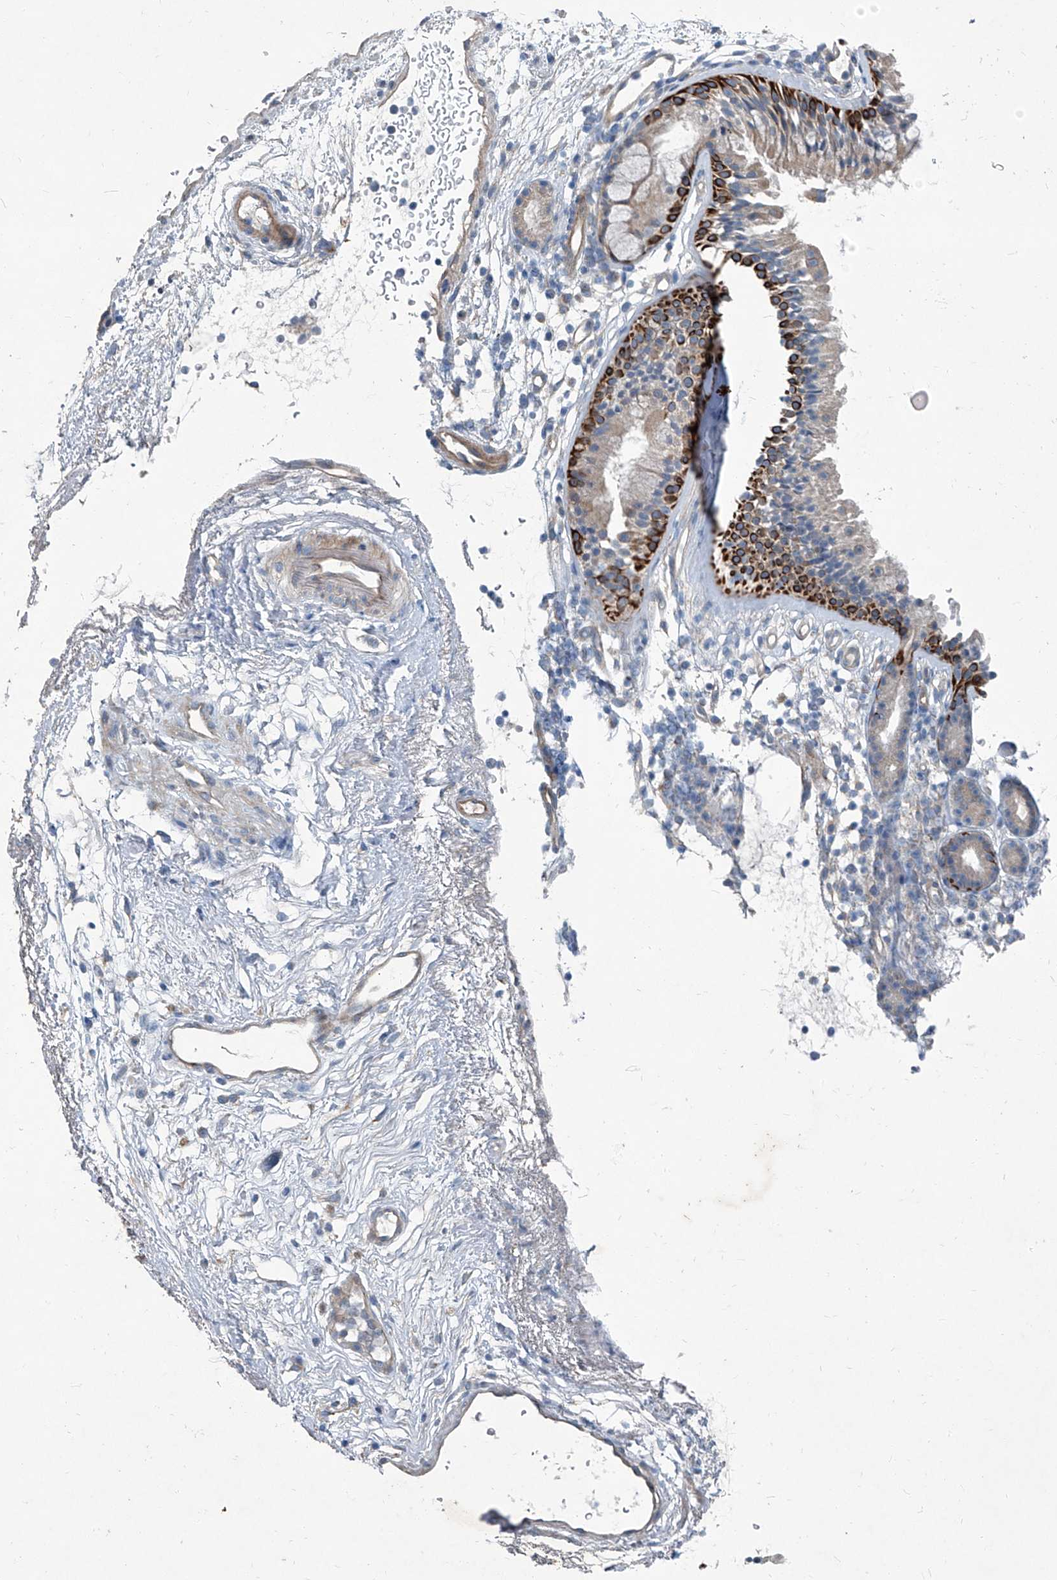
{"staining": {"intensity": "strong", "quantity": "<25%", "location": "cytoplasmic/membranous"}, "tissue": "nasopharynx", "cell_type": "Respiratory epithelial cells", "image_type": "normal", "snomed": [{"axis": "morphology", "description": "Normal tissue, NOS"}, {"axis": "morphology", "description": "Inflammation, NOS"}, {"axis": "morphology", "description": "Malignant melanoma, Metastatic site"}, {"axis": "topography", "description": "Nasopharynx"}], "caption": "Strong cytoplasmic/membranous protein staining is seen in about <25% of respiratory epithelial cells in nasopharynx.", "gene": "SLC26A11", "patient": {"sex": "male", "age": 70}}